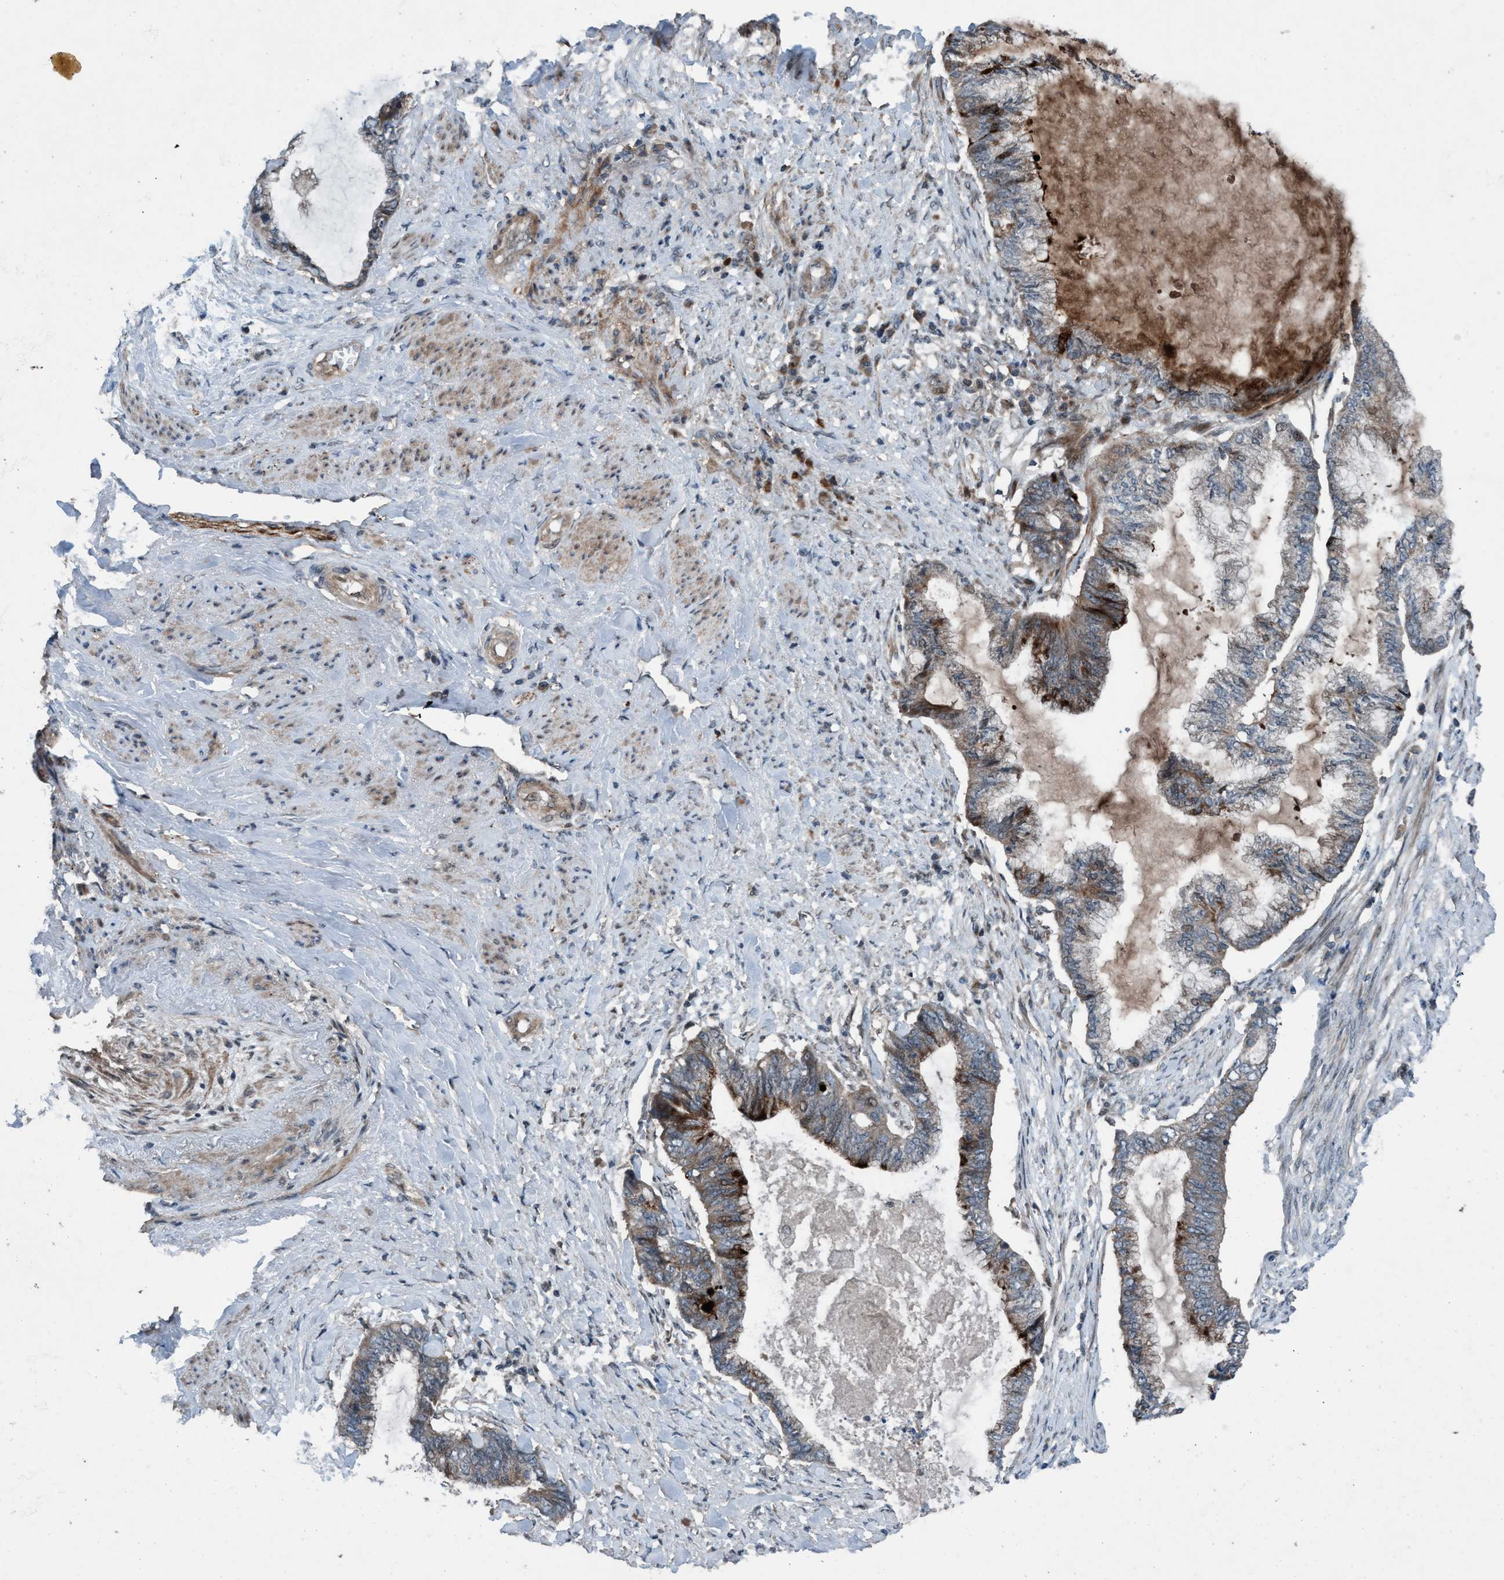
{"staining": {"intensity": "moderate", "quantity": "<25%", "location": "cytoplasmic/membranous"}, "tissue": "endometrial cancer", "cell_type": "Tumor cells", "image_type": "cancer", "snomed": [{"axis": "morphology", "description": "Adenocarcinoma, NOS"}, {"axis": "topography", "description": "Endometrium"}], "caption": "Endometrial cancer stained with IHC shows moderate cytoplasmic/membranous expression in about <25% of tumor cells. (Brightfield microscopy of DAB IHC at high magnification).", "gene": "NISCH", "patient": {"sex": "female", "age": 86}}